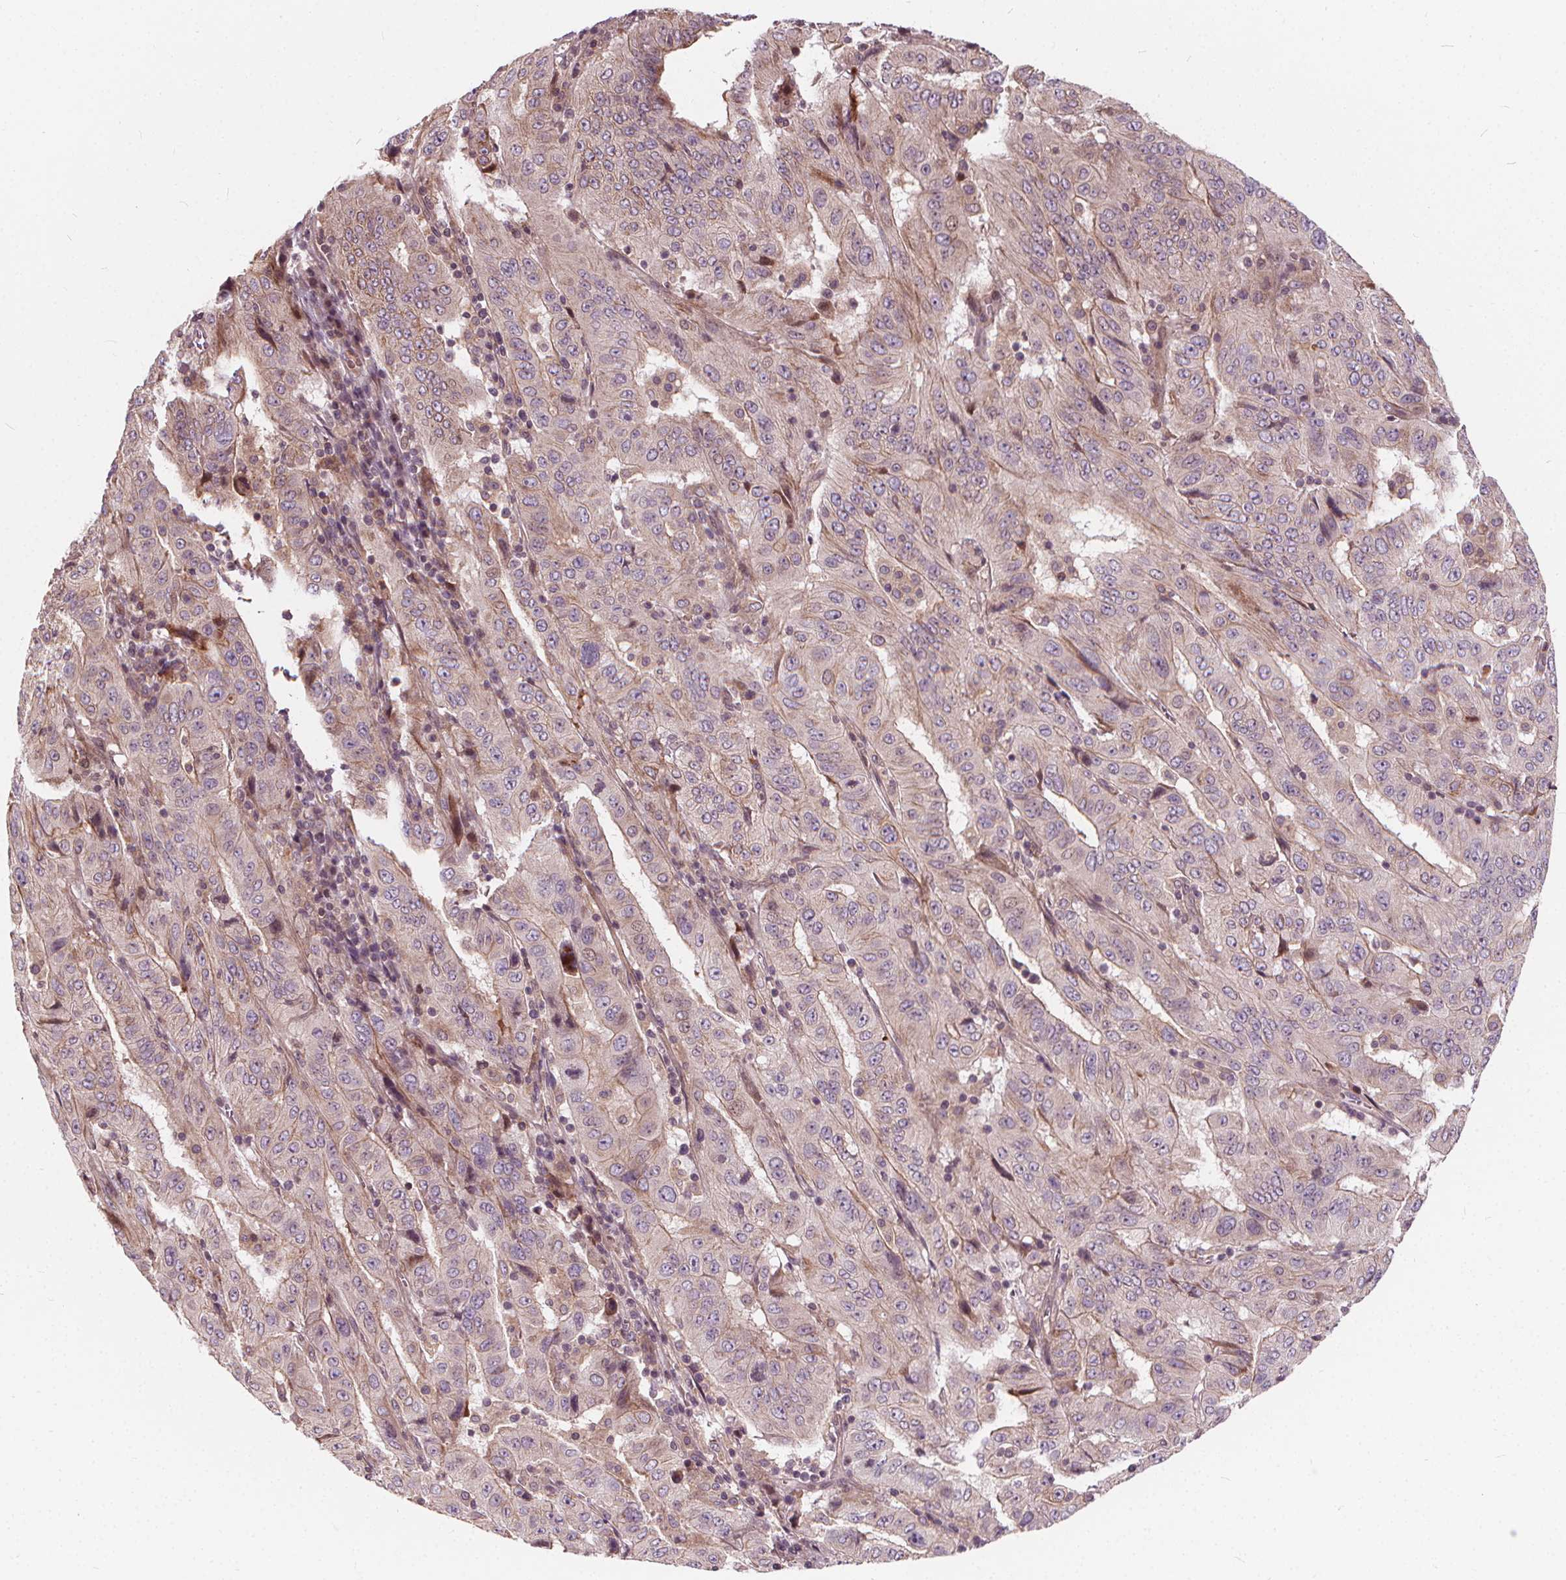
{"staining": {"intensity": "negative", "quantity": "none", "location": "none"}, "tissue": "pancreatic cancer", "cell_type": "Tumor cells", "image_type": "cancer", "snomed": [{"axis": "morphology", "description": "Adenocarcinoma, NOS"}, {"axis": "topography", "description": "Pancreas"}], "caption": "High power microscopy micrograph of an immunohistochemistry image of pancreatic cancer (adenocarcinoma), revealing no significant expression in tumor cells.", "gene": "INPP5E", "patient": {"sex": "male", "age": 63}}